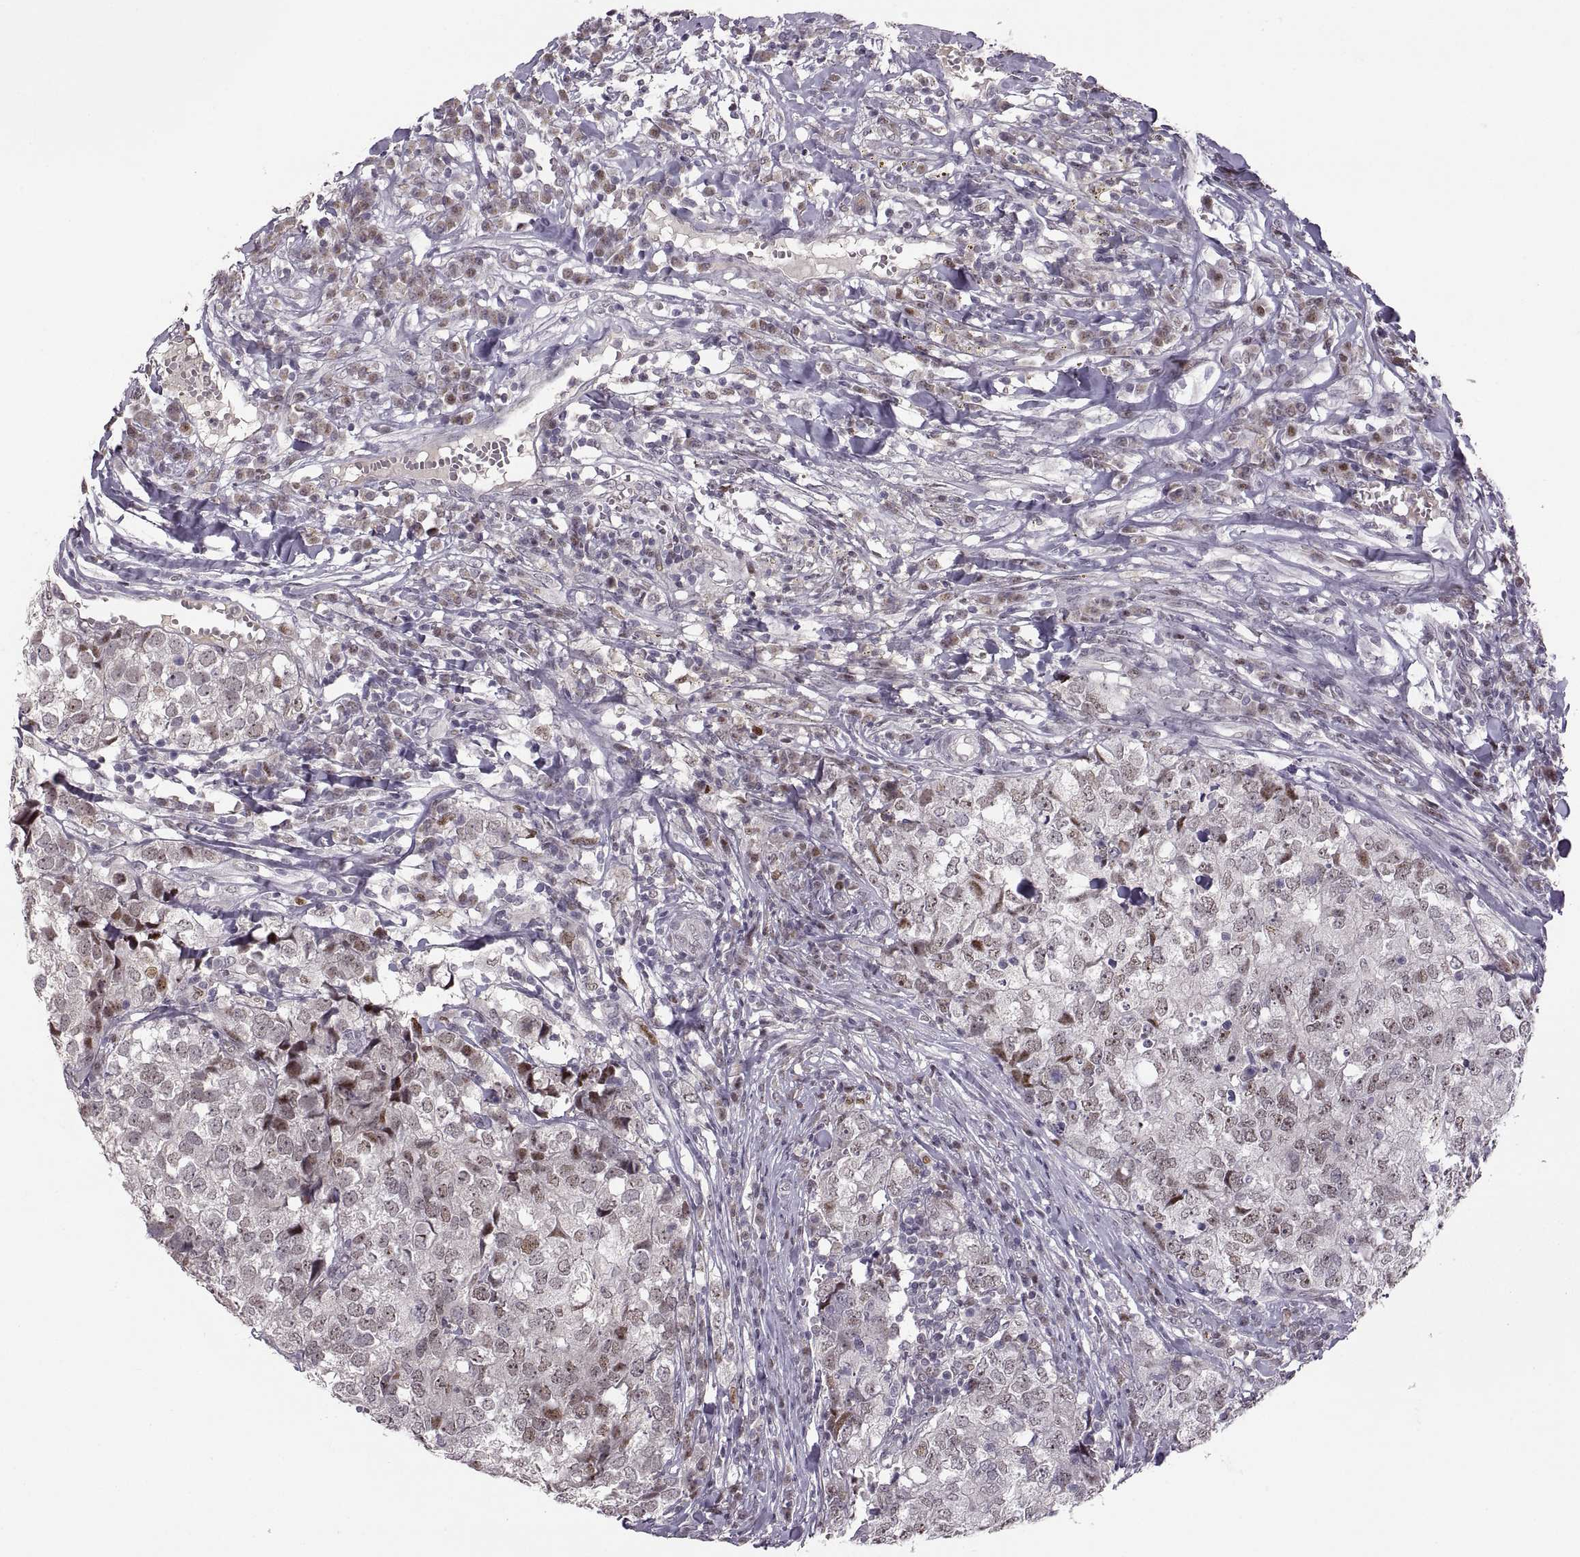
{"staining": {"intensity": "moderate", "quantity": "25%-75%", "location": "nuclear"}, "tissue": "breast cancer", "cell_type": "Tumor cells", "image_type": "cancer", "snomed": [{"axis": "morphology", "description": "Duct carcinoma"}, {"axis": "topography", "description": "Breast"}], "caption": "A medium amount of moderate nuclear expression is seen in approximately 25%-75% of tumor cells in invasive ductal carcinoma (breast) tissue.", "gene": "SNAI1", "patient": {"sex": "female", "age": 30}}